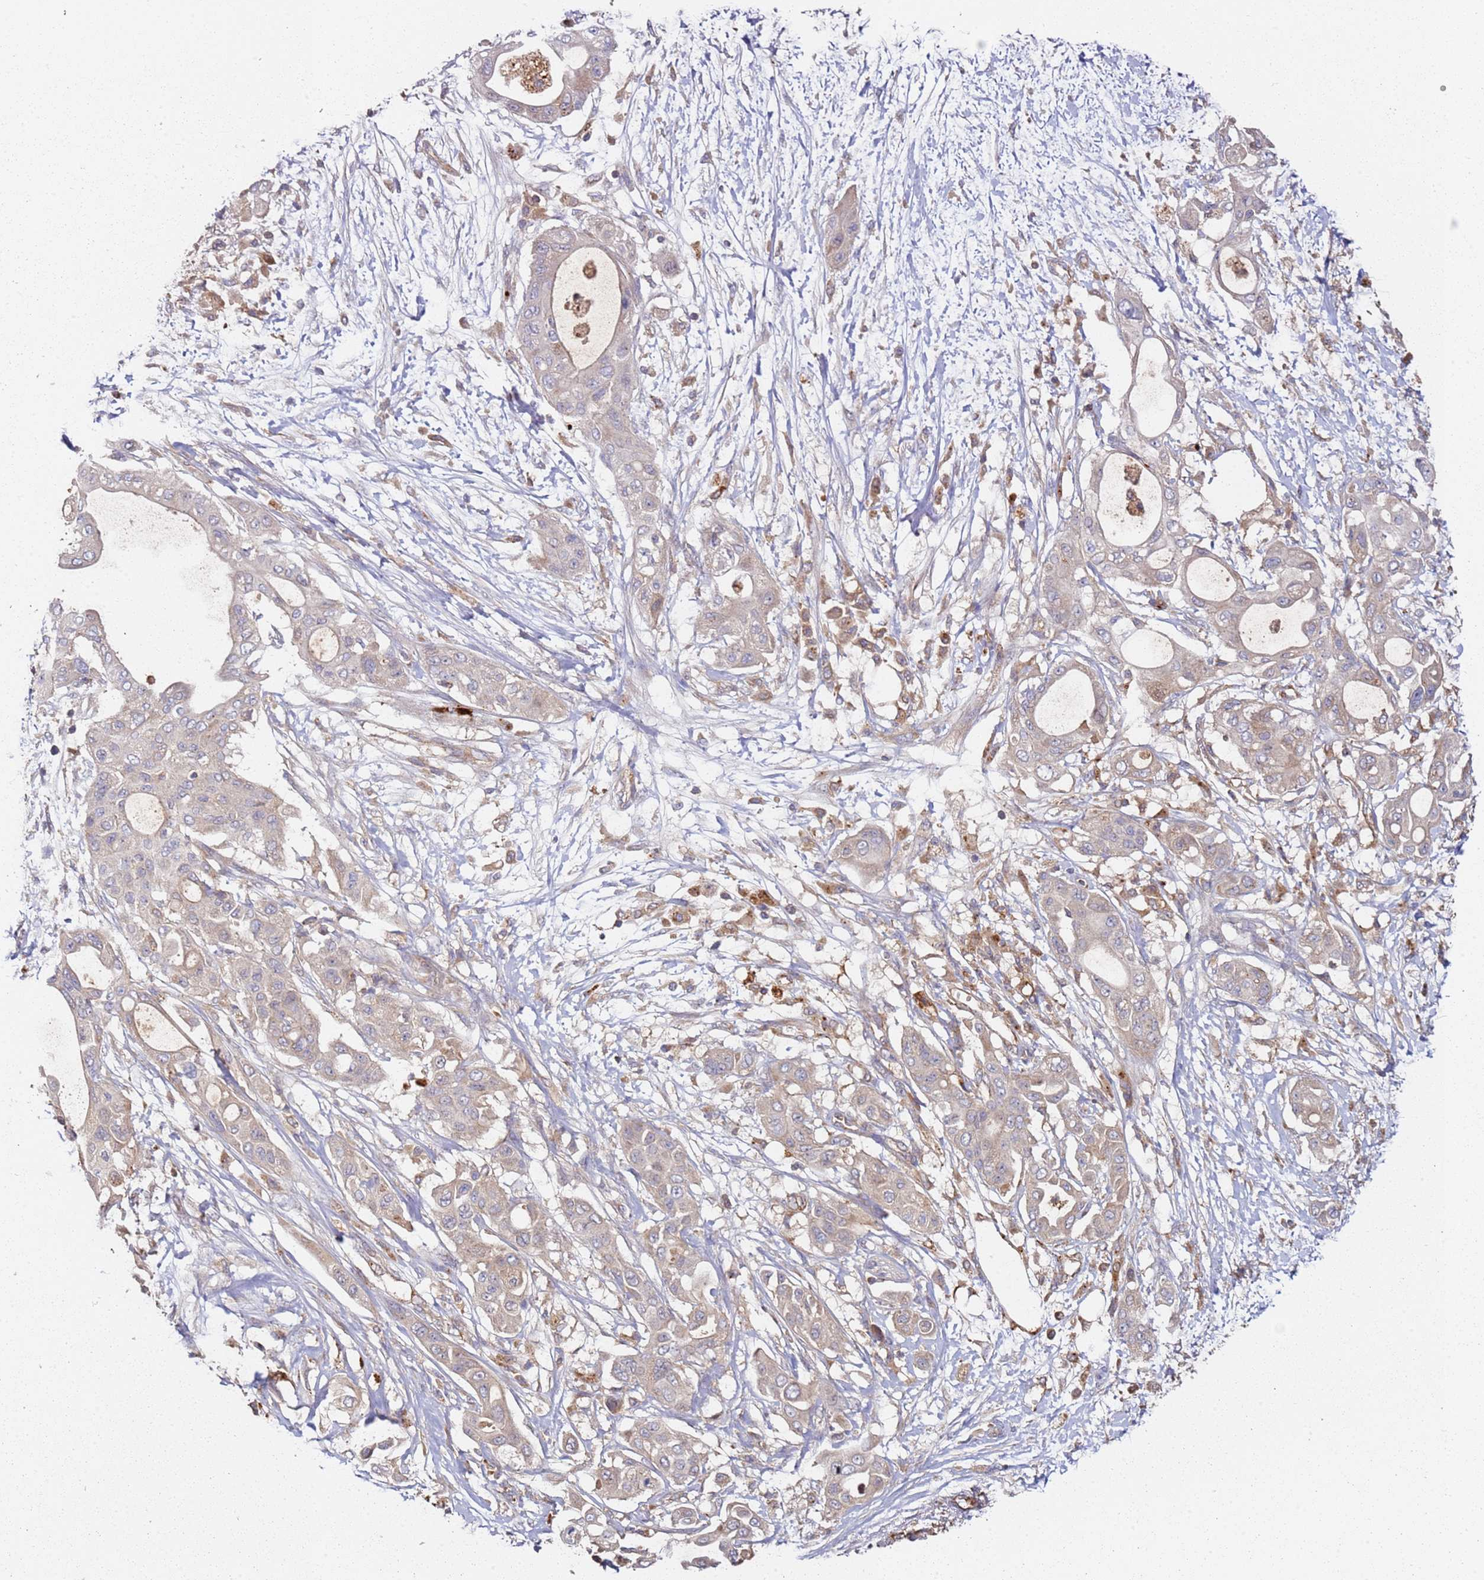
{"staining": {"intensity": "weak", "quantity": "<25%", "location": "cytoplasmic/membranous"}, "tissue": "pancreatic cancer", "cell_type": "Tumor cells", "image_type": "cancer", "snomed": [{"axis": "morphology", "description": "Adenocarcinoma, NOS"}, {"axis": "topography", "description": "Pancreas"}], "caption": "There is no significant staining in tumor cells of pancreatic cancer. Nuclei are stained in blue.", "gene": "SCGB2B2", "patient": {"sex": "male", "age": 68}}